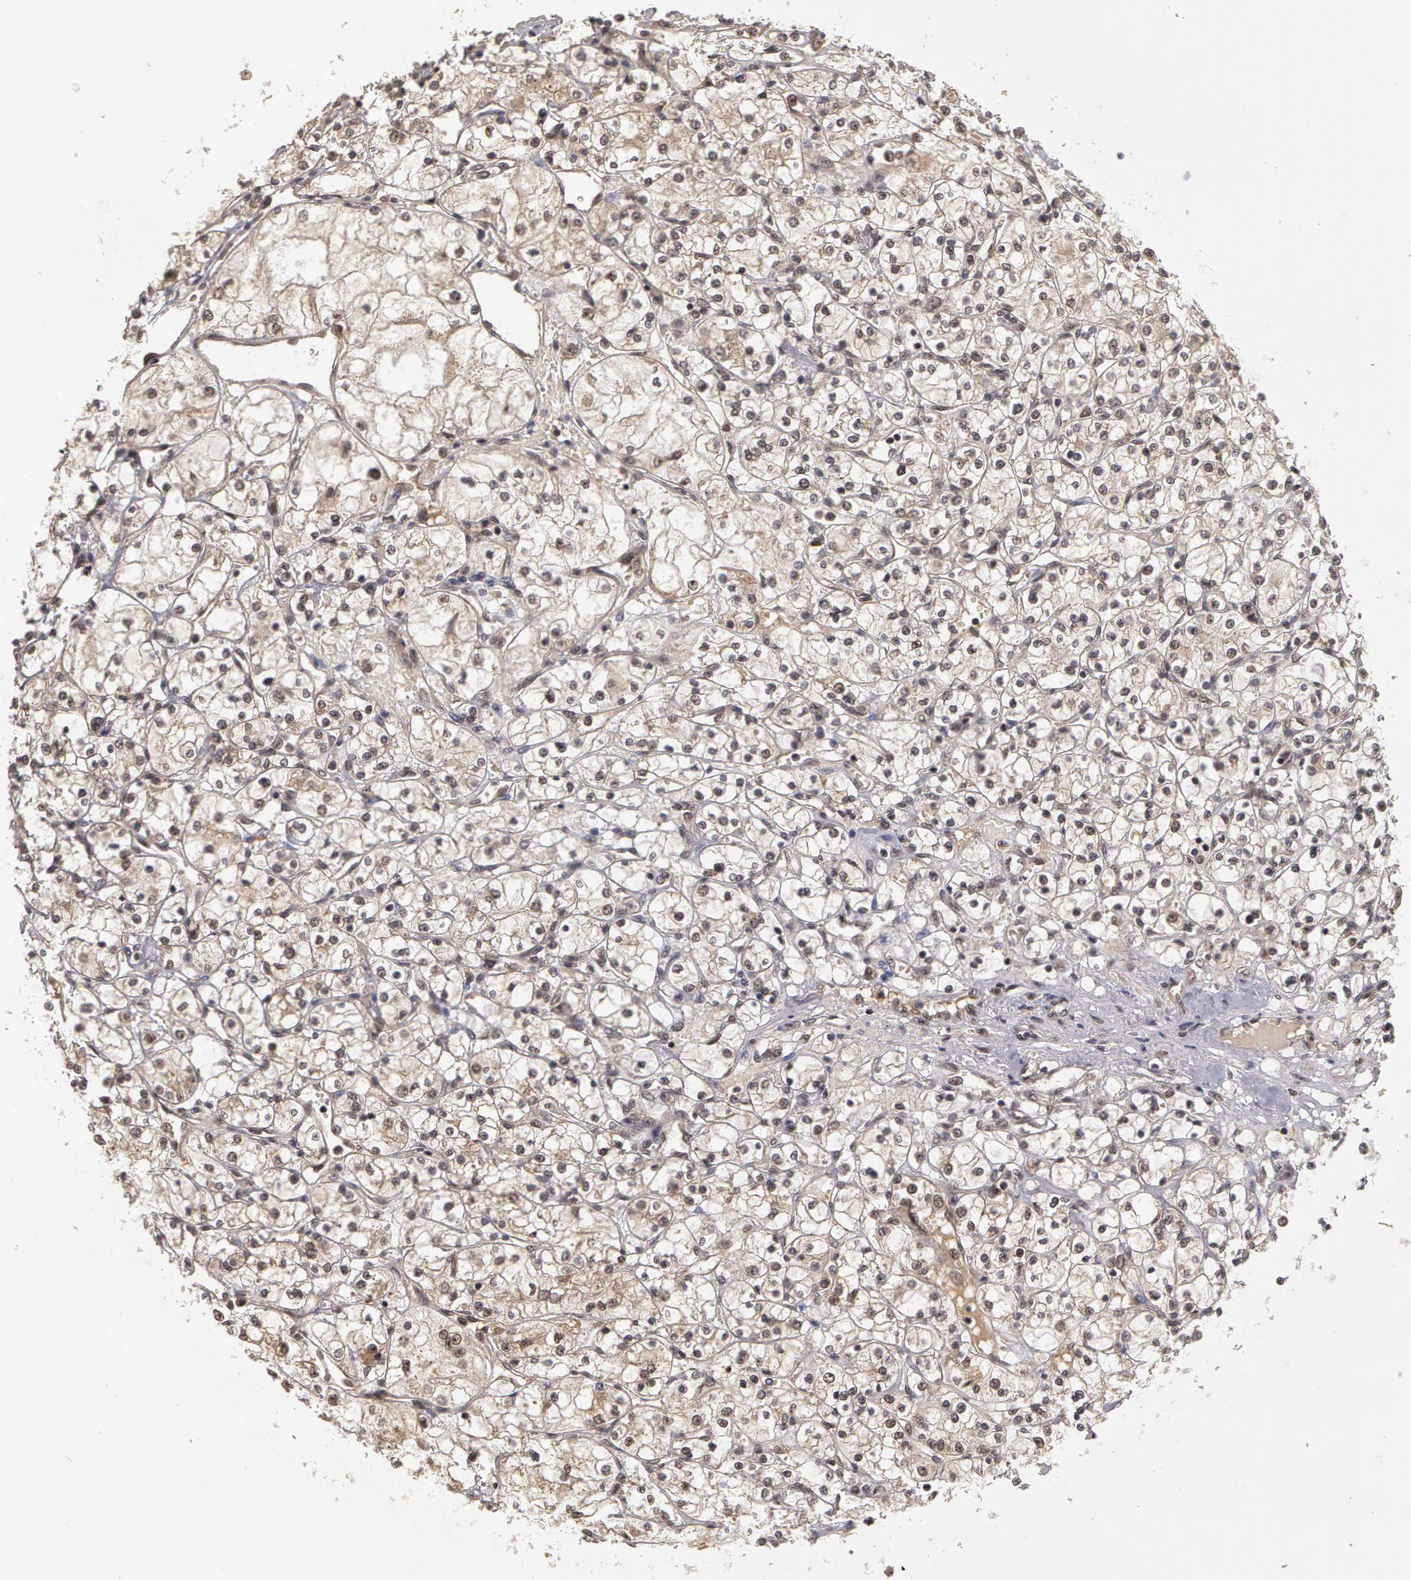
{"staining": {"intensity": "weak", "quantity": ">75%", "location": "cytoplasmic/membranous,nuclear"}, "tissue": "renal cancer", "cell_type": "Tumor cells", "image_type": "cancer", "snomed": [{"axis": "morphology", "description": "Adenocarcinoma, NOS"}, {"axis": "topography", "description": "Kidney"}], "caption": "This is a photomicrograph of immunohistochemistry staining of renal adenocarcinoma, which shows weak positivity in the cytoplasmic/membranous and nuclear of tumor cells.", "gene": "GLIS1", "patient": {"sex": "male", "age": 61}}